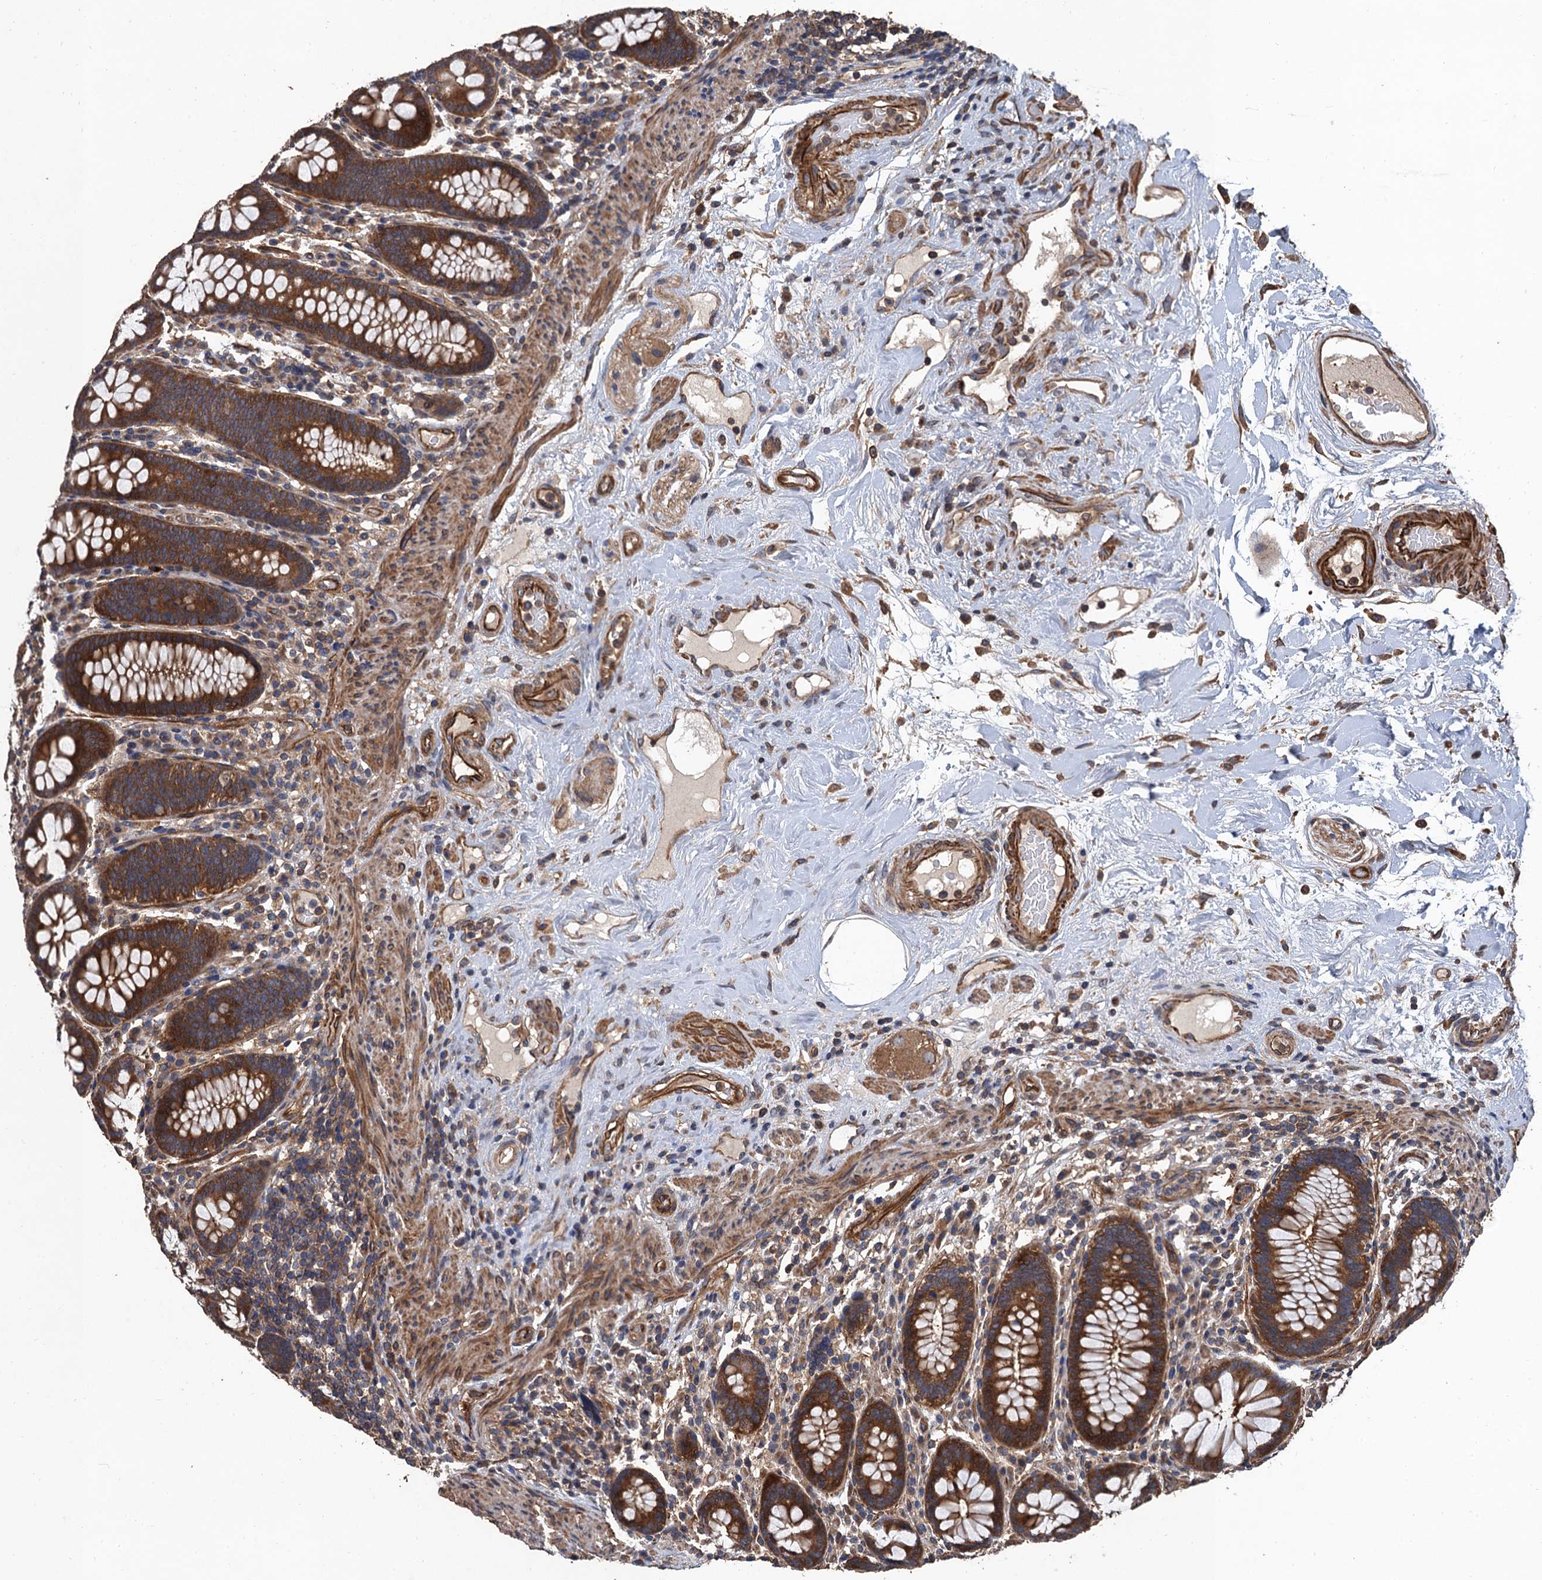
{"staining": {"intensity": "moderate", "quantity": ">75%", "location": "cytoplasmic/membranous"}, "tissue": "colon", "cell_type": "Endothelial cells", "image_type": "normal", "snomed": [{"axis": "morphology", "description": "Normal tissue, NOS"}, {"axis": "topography", "description": "Colon"}], "caption": "Endothelial cells reveal medium levels of moderate cytoplasmic/membranous expression in approximately >75% of cells in unremarkable colon. (Brightfield microscopy of DAB IHC at high magnification).", "gene": "PPP4R1", "patient": {"sex": "female", "age": 79}}